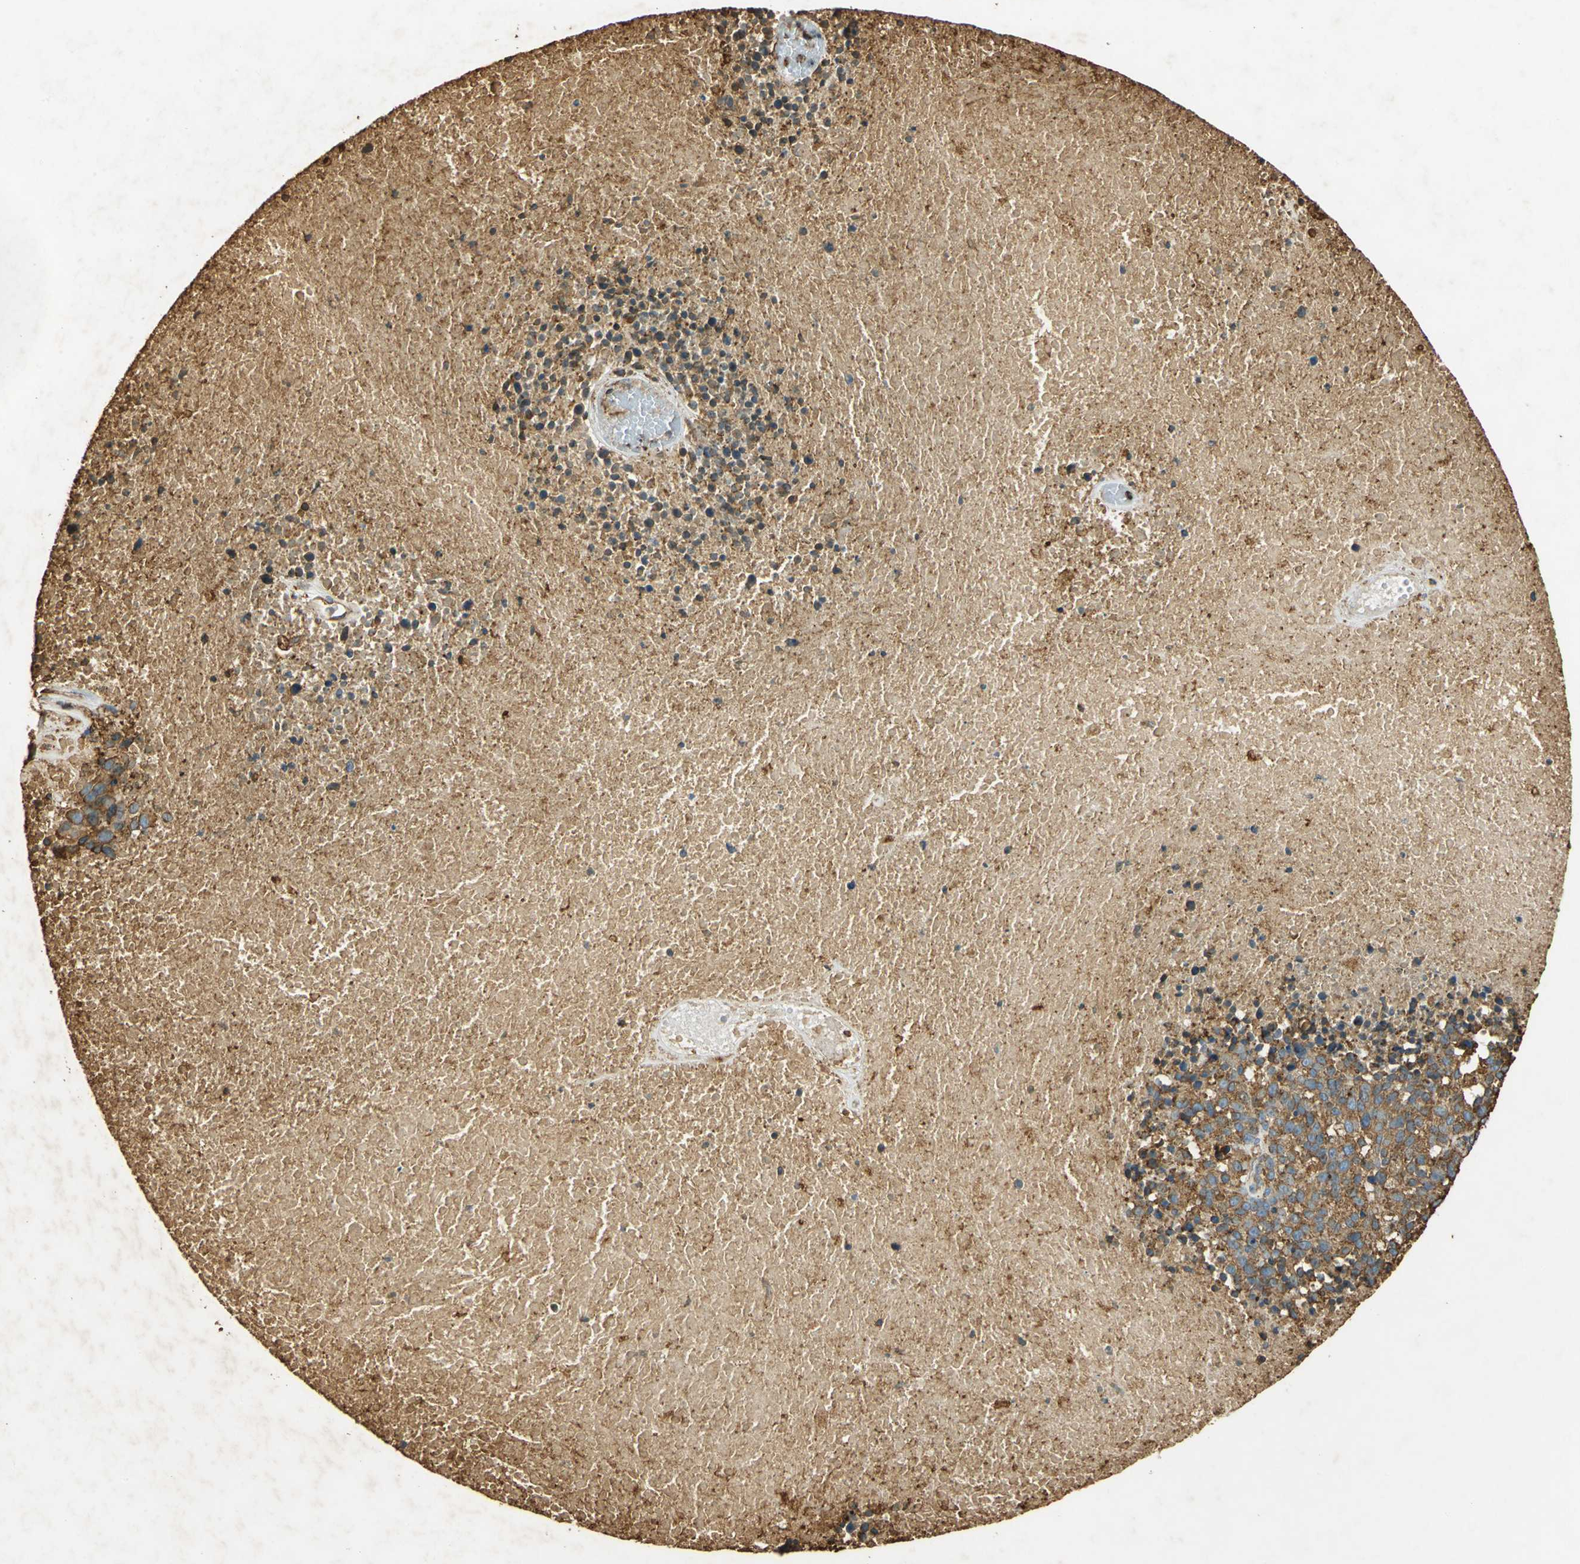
{"staining": {"intensity": "moderate", "quantity": ">75%", "location": "cytoplasmic/membranous"}, "tissue": "melanoma", "cell_type": "Tumor cells", "image_type": "cancer", "snomed": [{"axis": "morphology", "description": "Malignant melanoma, Metastatic site"}, {"axis": "topography", "description": "Cerebral cortex"}], "caption": "Malignant melanoma (metastatic site) stained with a protein marker displays moderate staining in tumor cells.", "gene": "HSP90B1", "patient": {"sex": "female", "age": 52}}